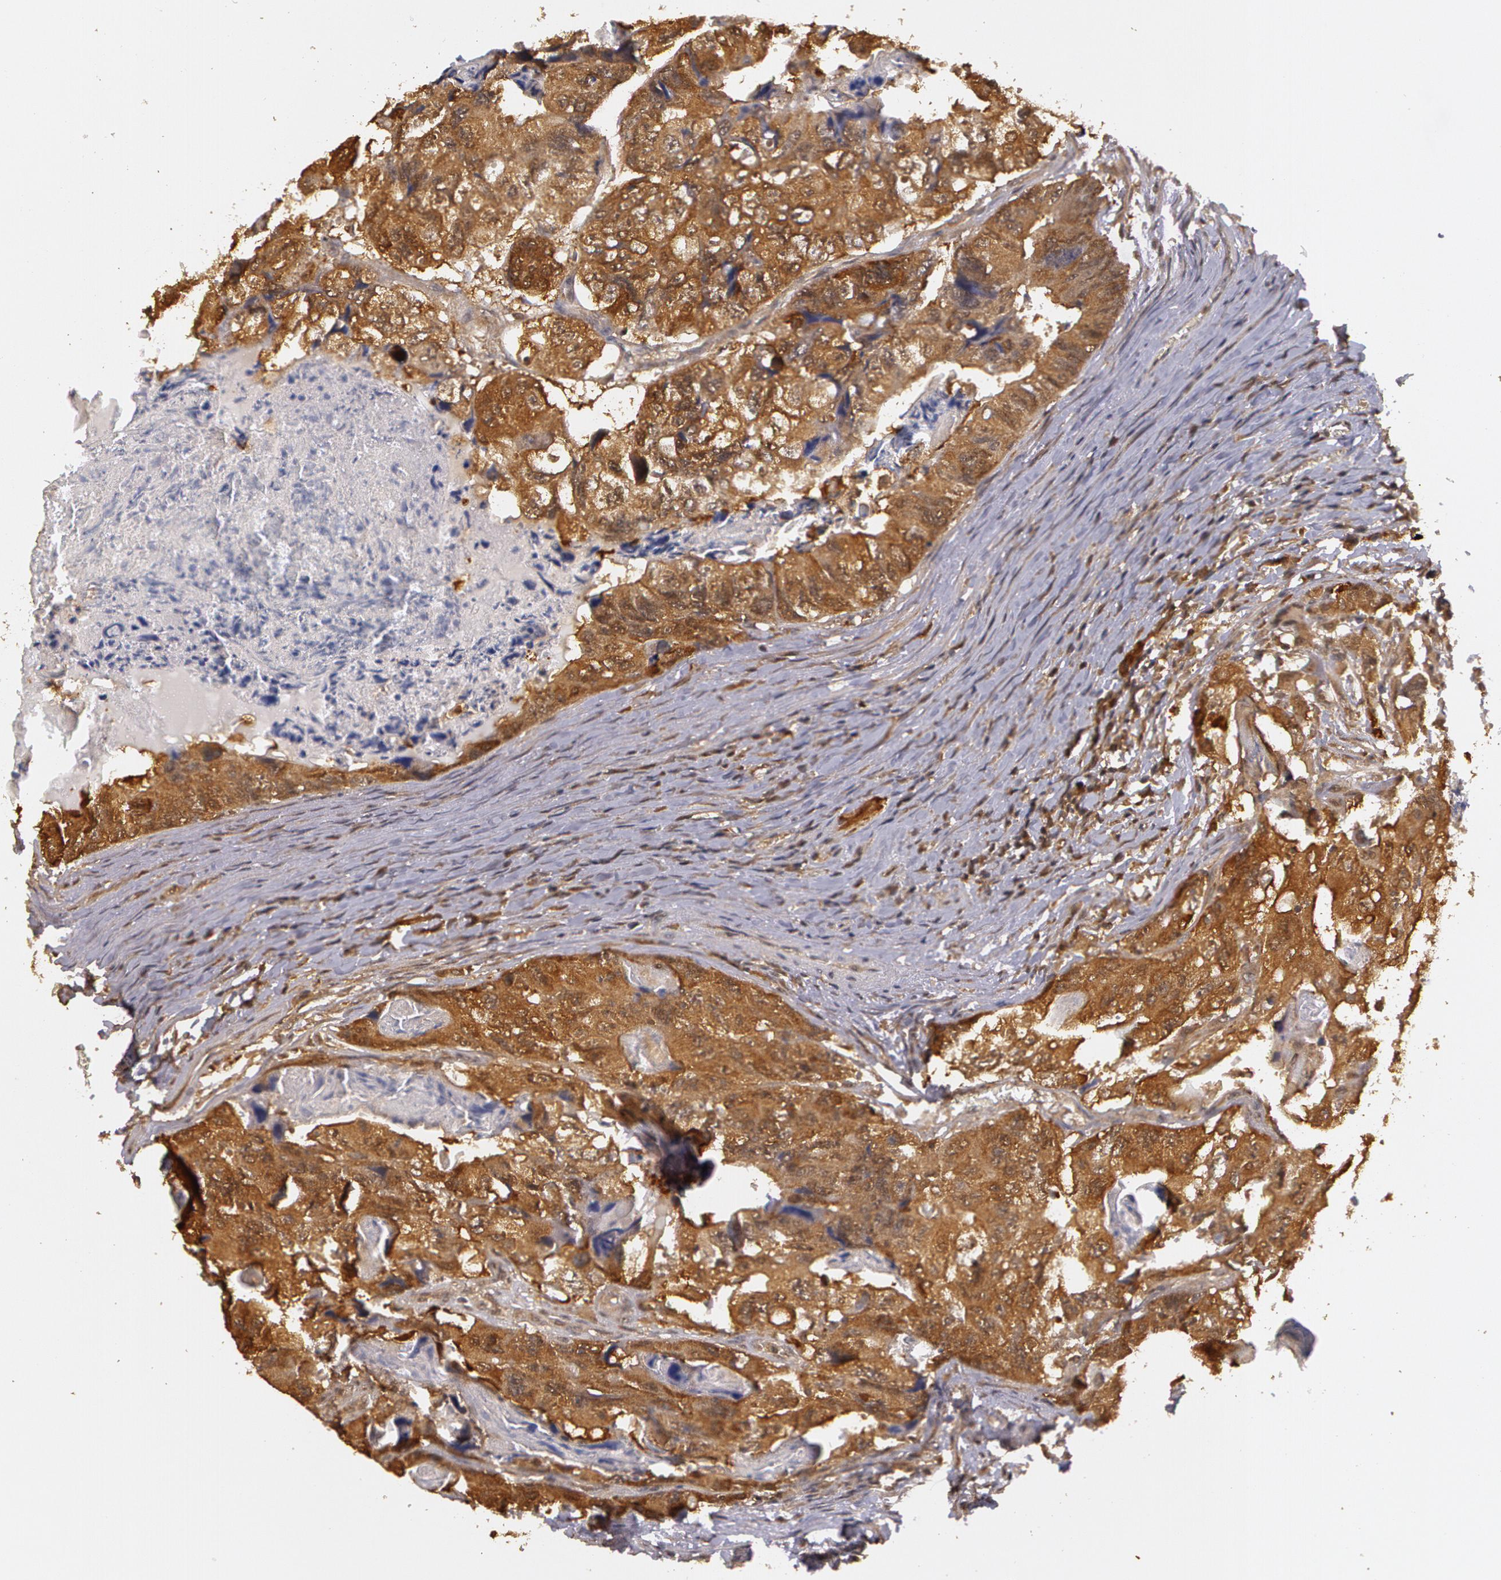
{"staining": {"intensity": "moderate", "quantity": ">75%", "location": "cytoplasmic/membranous"}, "tissue": "colorectal cancer", "cell_type": "Tumor cells", "image_type": "cancer", "snomed": [{"axis": "morphology", "description": "Adenocarcinoma, NOS"}, {"axis": "topography", "description": "Rectum"}], "caption": "This is an image of IHC staining of colorectal cancer (adenocarcinoma), which shows moderate positivity in the cytoplasmic/membranous of tumor cells.", "gene": "AHSA1", "patient": {"sex": "female", "age": 82}}